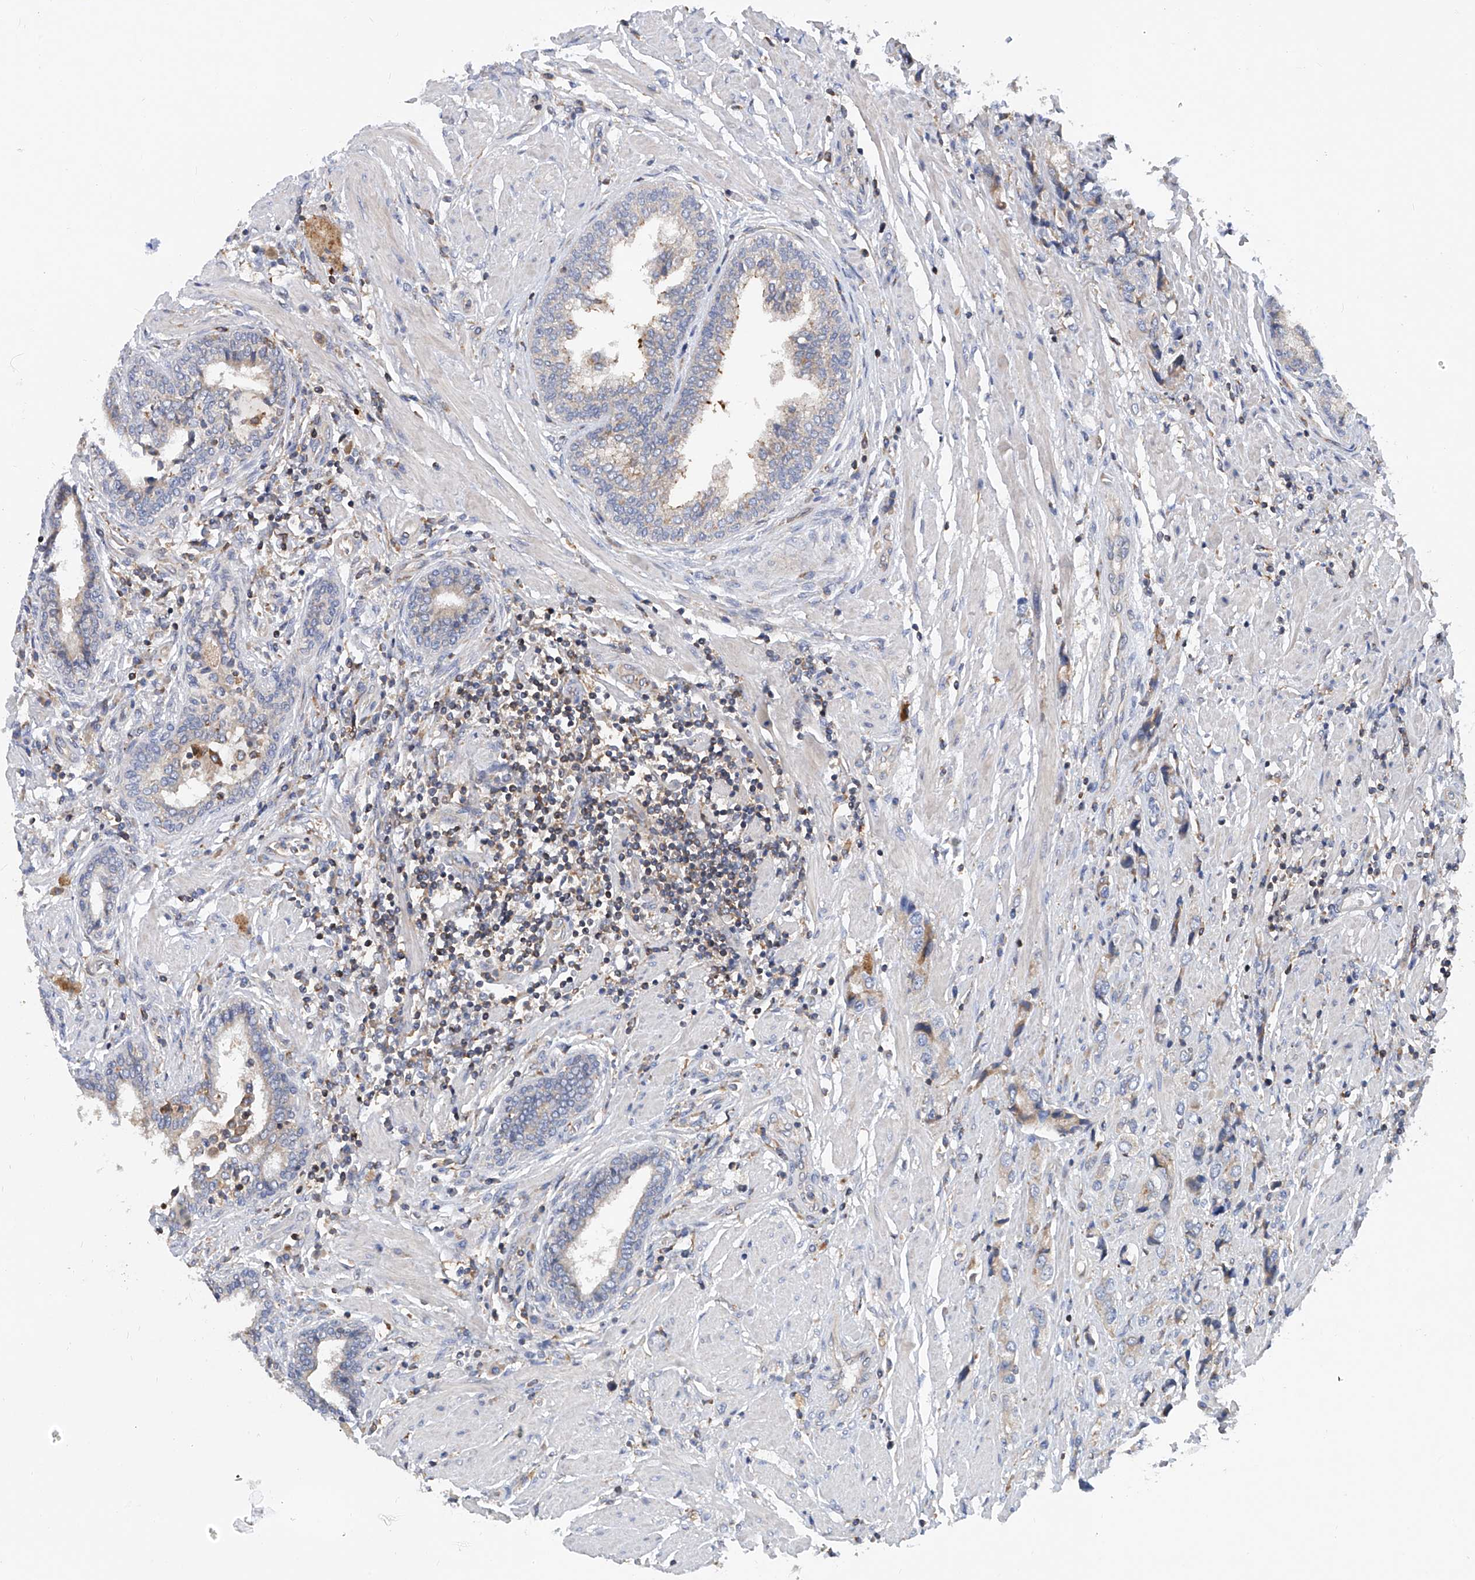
{"staining": {"intensity": "weak", "quantity": "<25%", "location": "cytoplasmic/membranous"}, "tissue": "prostate cancer", "cell_type": "Tumor cells", "image_type": "cancer", "snomed": [{"axis": "morphology", "description": "Adenocarcinoma, High grade"}, {"axis": "topography", "description": "Prostate"}], "caption": "Protein analysis of prostate high-grade adenocarcinoma demonstrates no significant positivity in tumor cells.", "gene": "TRIM38", "patient": {"sex": "male", "age": 61}}